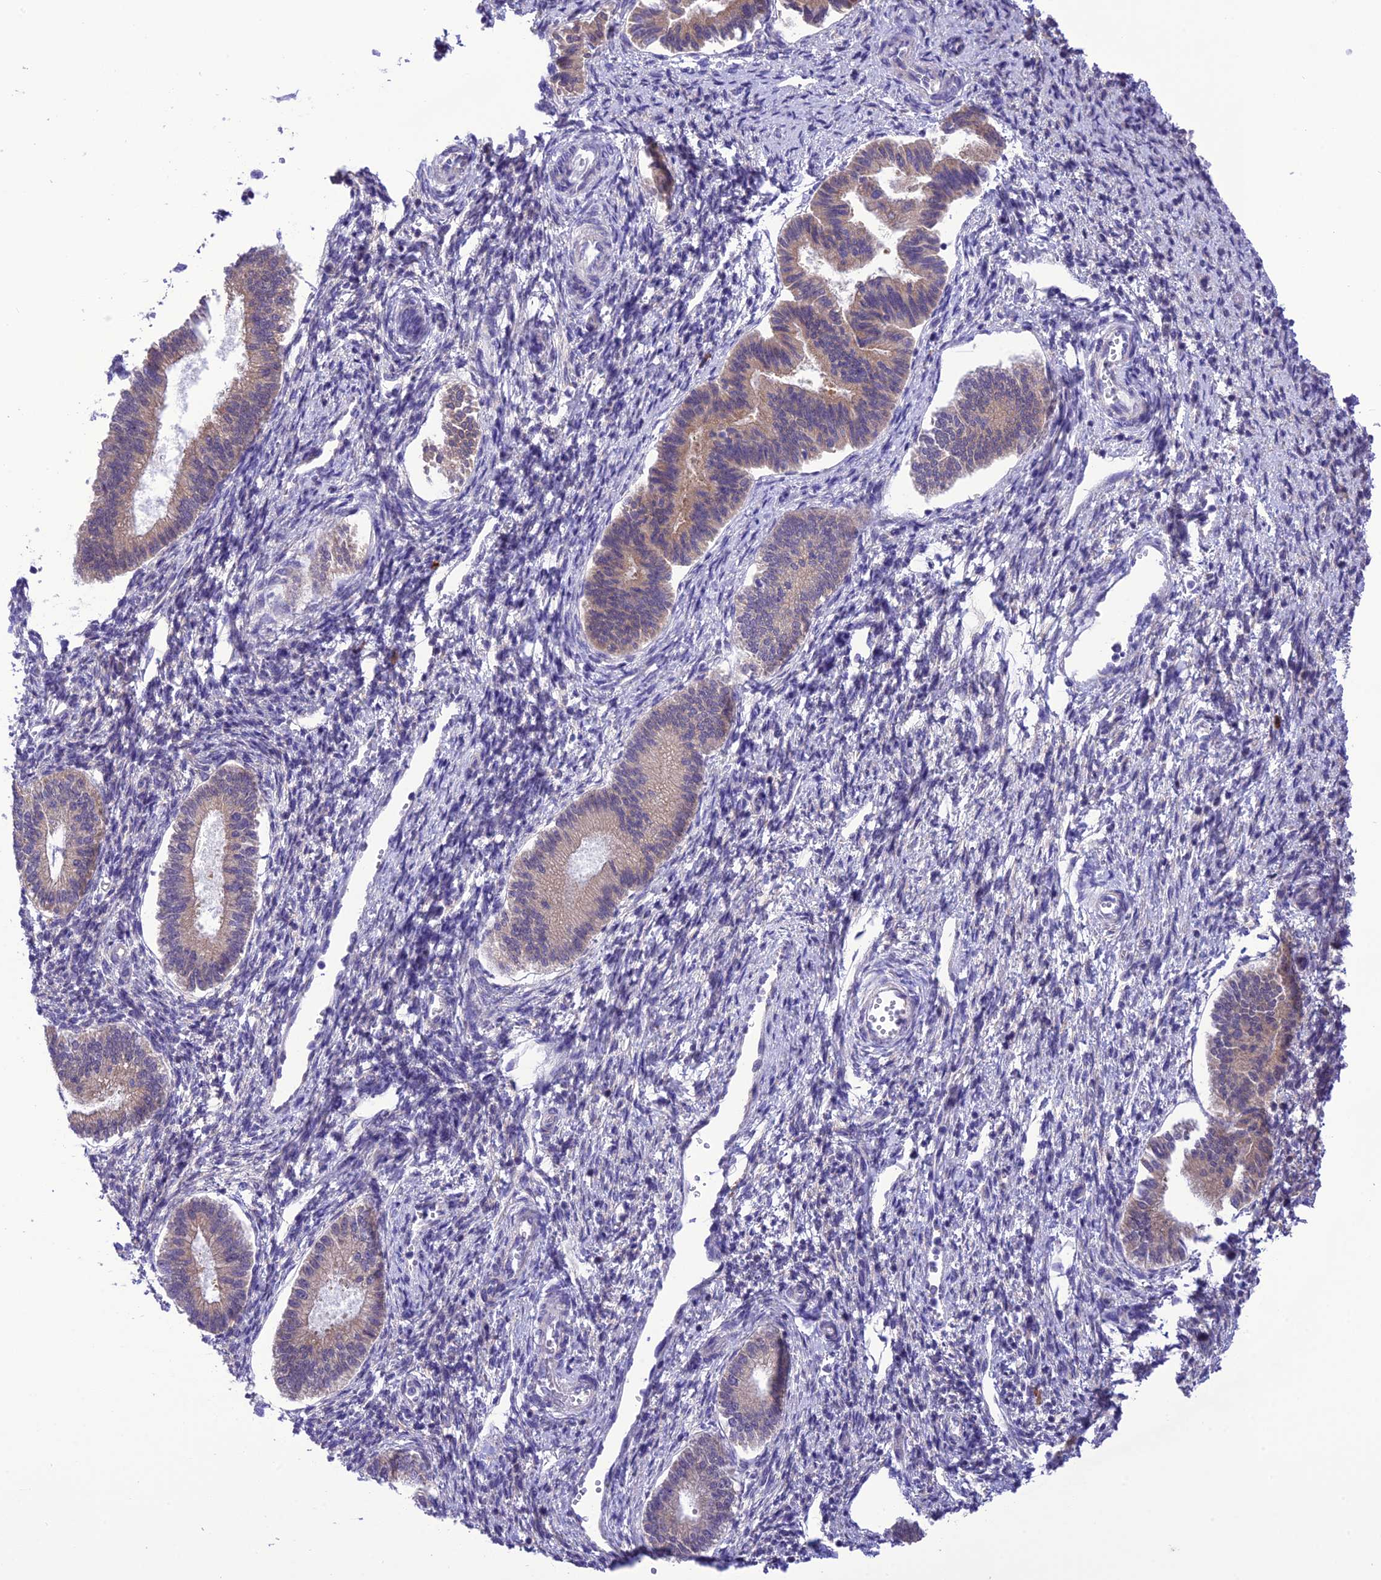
{"staining": {"intensity": "negative", "quantity": "none", "location": "none"}, "tissue": "endometrium", "cell_type": "Cells in endometrial stroma", "image_type": "normal", "snomed": [{"axis": "morphology", "description": "Normal tissue, NOS"}, {"axis": "topography", "description": "Endometrium"}], "caption": "Cells in endometrial stroma are negative for brown protein staining in unremarkable endometrium. (Stains: DAB (3,3'-diaminobenzidine) IHC with hematoxylin counter stain, Microscopy: brightfield microscopy at high magnification).", "gene": "RNF126", "patient": {"sex": "female", "age": 25}}